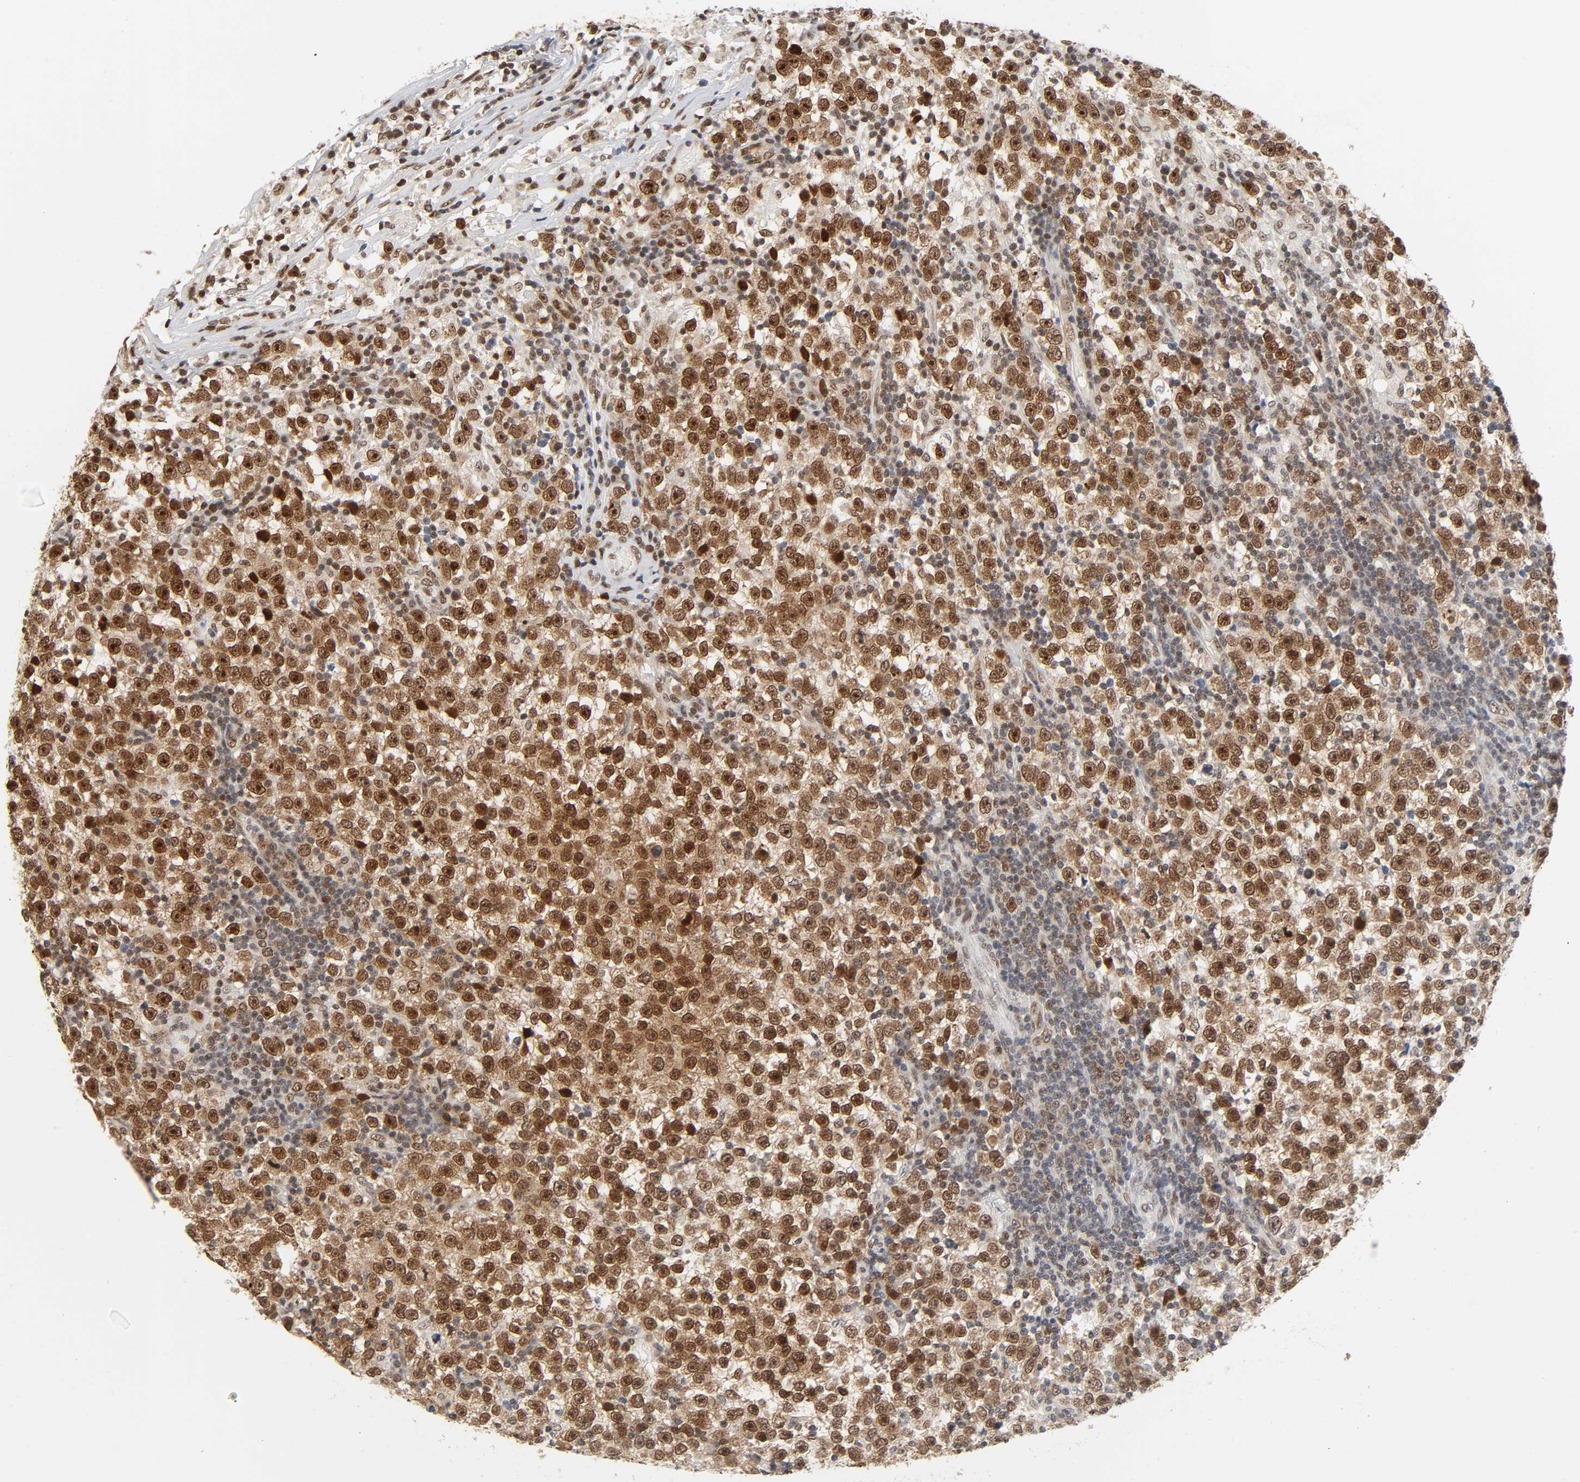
{"staining": {"intensity": "strong", "quantity": ">75%", "location": "nuclear"}, "tissue": "testis cancer", "cell_type": "Tumor cells", "image_type": "cancer", "snomed": [{"axis": "morphology", "description": "Seminoma, NOS"}, {"axis": "topography", "description": "Testis"}], "caption": "Testis cancer (seminoma) tissue demonstrates strong nuclear positivity in approximately >75% of tumor cells, visualized by immunohistochemistry.", "gene": "SUMO1", "patient": {"sex": "male", "age": 43}}